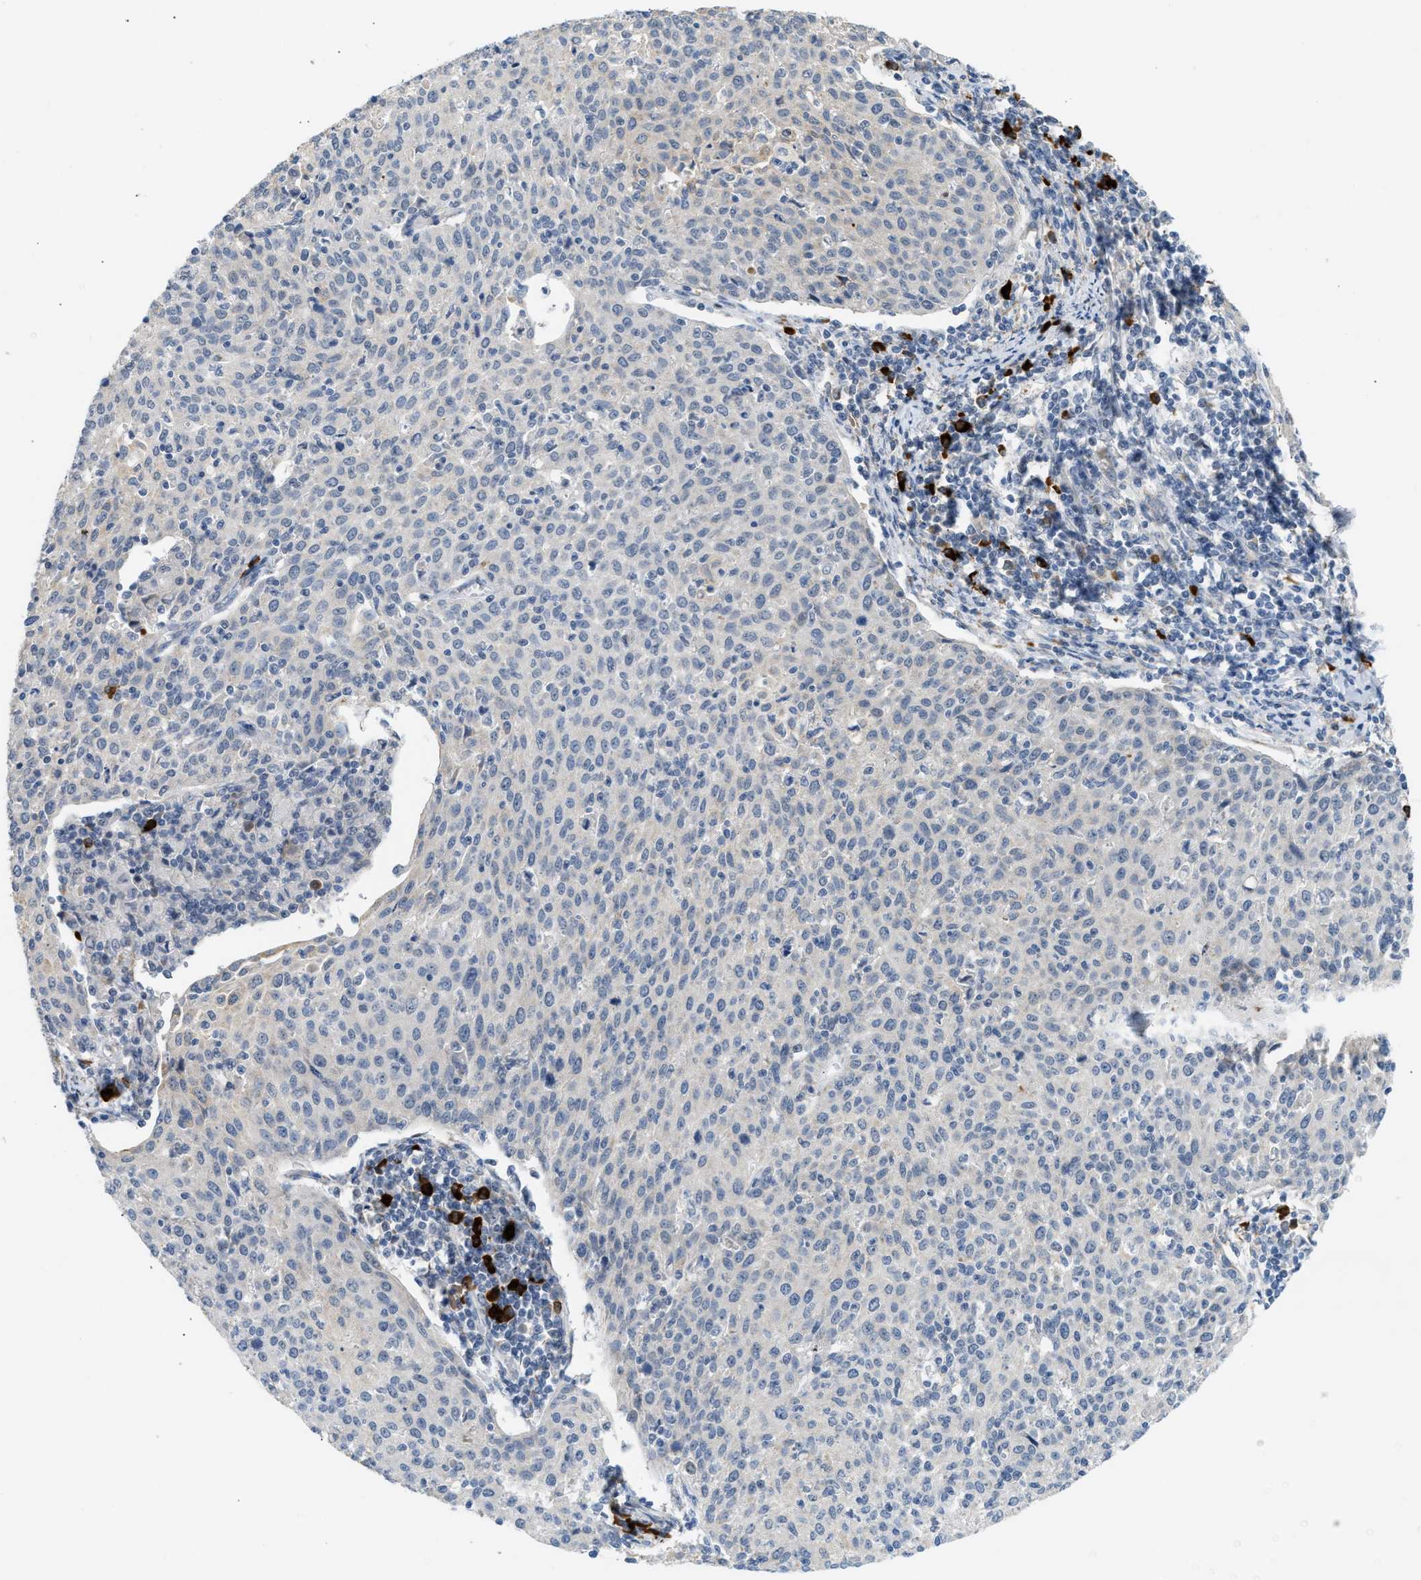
{"staining": {"intensity": "weak", "quantity": "<25%", "location": "cytoplasmic/membranous"}, "tissue": "cervical cancer", "cell_type": "Tumor cells", "image_type": "cancer", "snomed": [{"axis": "morphology", "description": "Squamous cell carcinoma, NOS"}, {"axis": "topography", "description": "Cervix"}], "caption": "An immunohistochemistry (IHC) image of cervical cancer is shown. There is no staining in tumor cells of cervical cancer. (Brightfield microscopy of DAB (3,3'-diaminobenzidine) immunohistochemistry (IHC) at high magnification).", "gene": "KCNC2", "patient": {"sex": "female", "age": 38}}